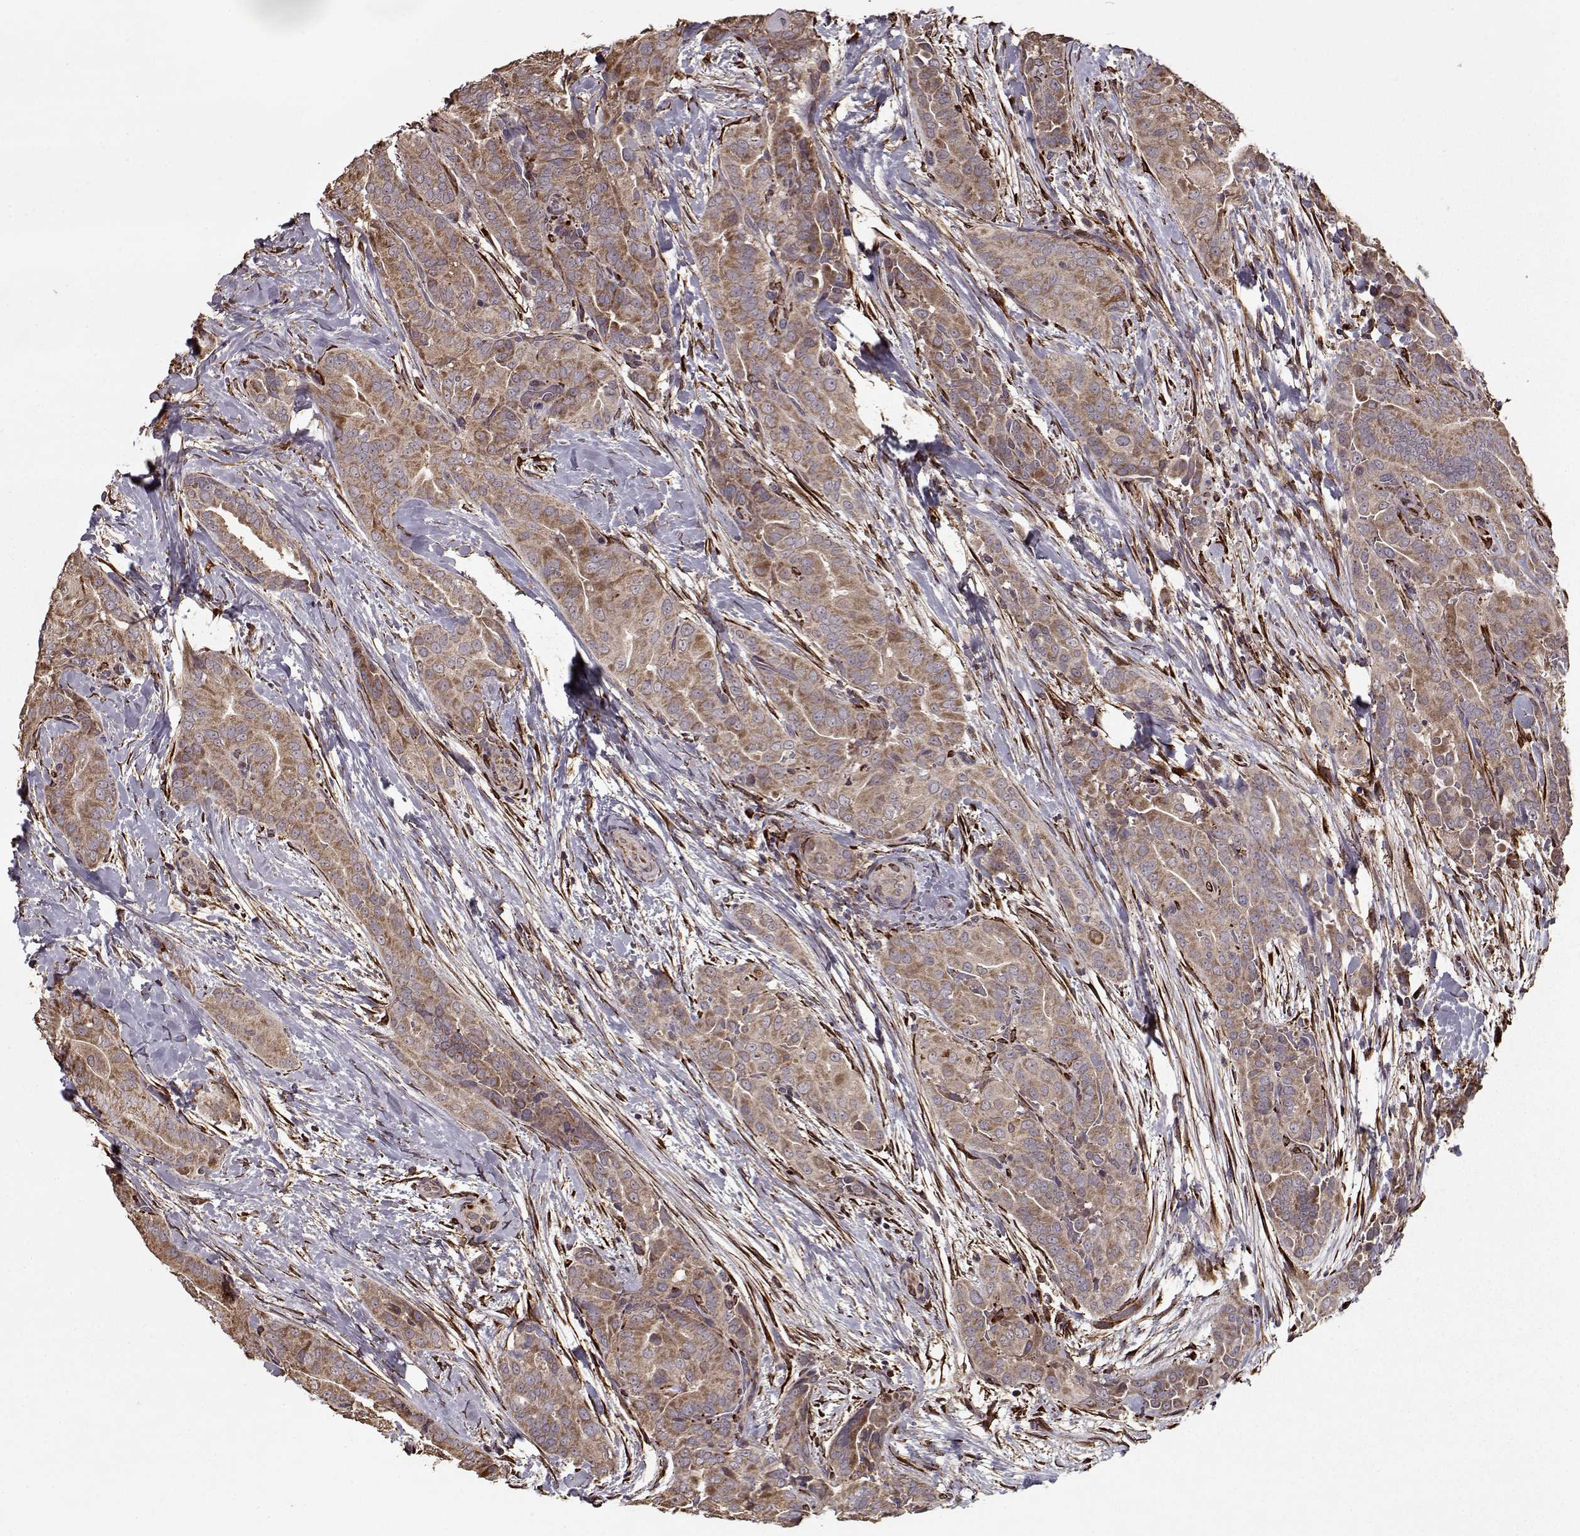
{"staining": {"intensity": "moderate", "quantity": ">75%", "location": "cytoplasmic/membranous"}, "tissue": "thyroid cancer", "cell_type": "Tumor cells", "image_type": "cancer", "snomed": [{"axis": "morphology", "description": "Papillary adenocarcinoma, NOS"}, {"axis": "topography", "description": "Thyroid gland"}], "caption": "Papillary adenocarcinoma (thyroid) stained with DAB (3,3'-diaminobenzidine) immunohistochemistry (IHC) reveals medium levels of moderate cytoplasmic/membranous staining in approximately >75% of tumor cells.", "gene": "IMMP1L", "patient": {"sex": "male", "age": 61}}